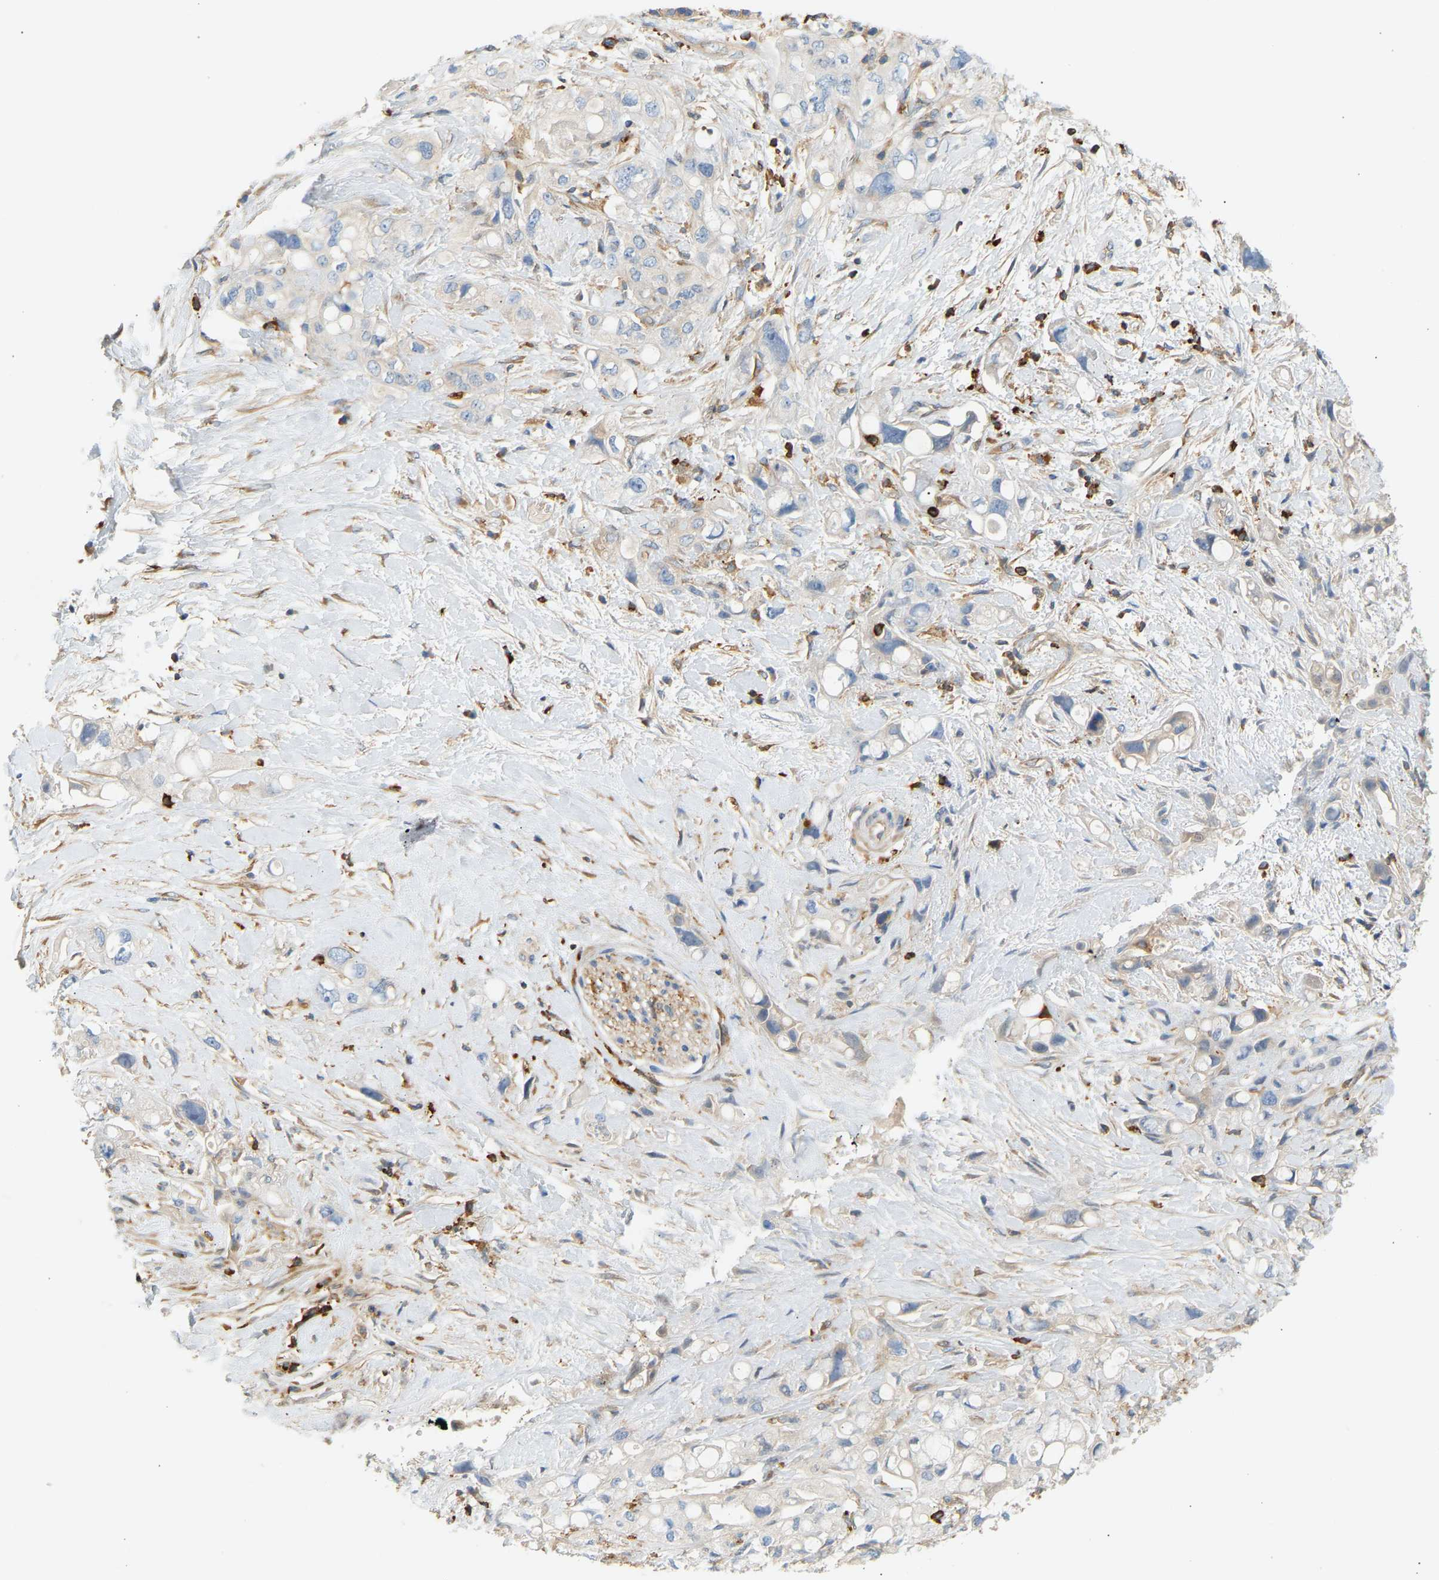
{"staining": {"intensity": "negative", "quantity": "none", "location": "none"}, "tissue": "pancreatic cancer", "cell_type": "Tumor cells", "image_type": "cancer", "snomed": [{"axis": "morphology", "description": "Adenocarcinoma, NOS"}, {"axis": "topography", "description": "Pancreas"}], "caption": "Pancreatic cancer (adenocarcinoma) stained for a protein using immunohistochemistry reveals no staining tumor cells.", "gene": "FNBP1", "patient": {"sex": "female", "age": 56}}